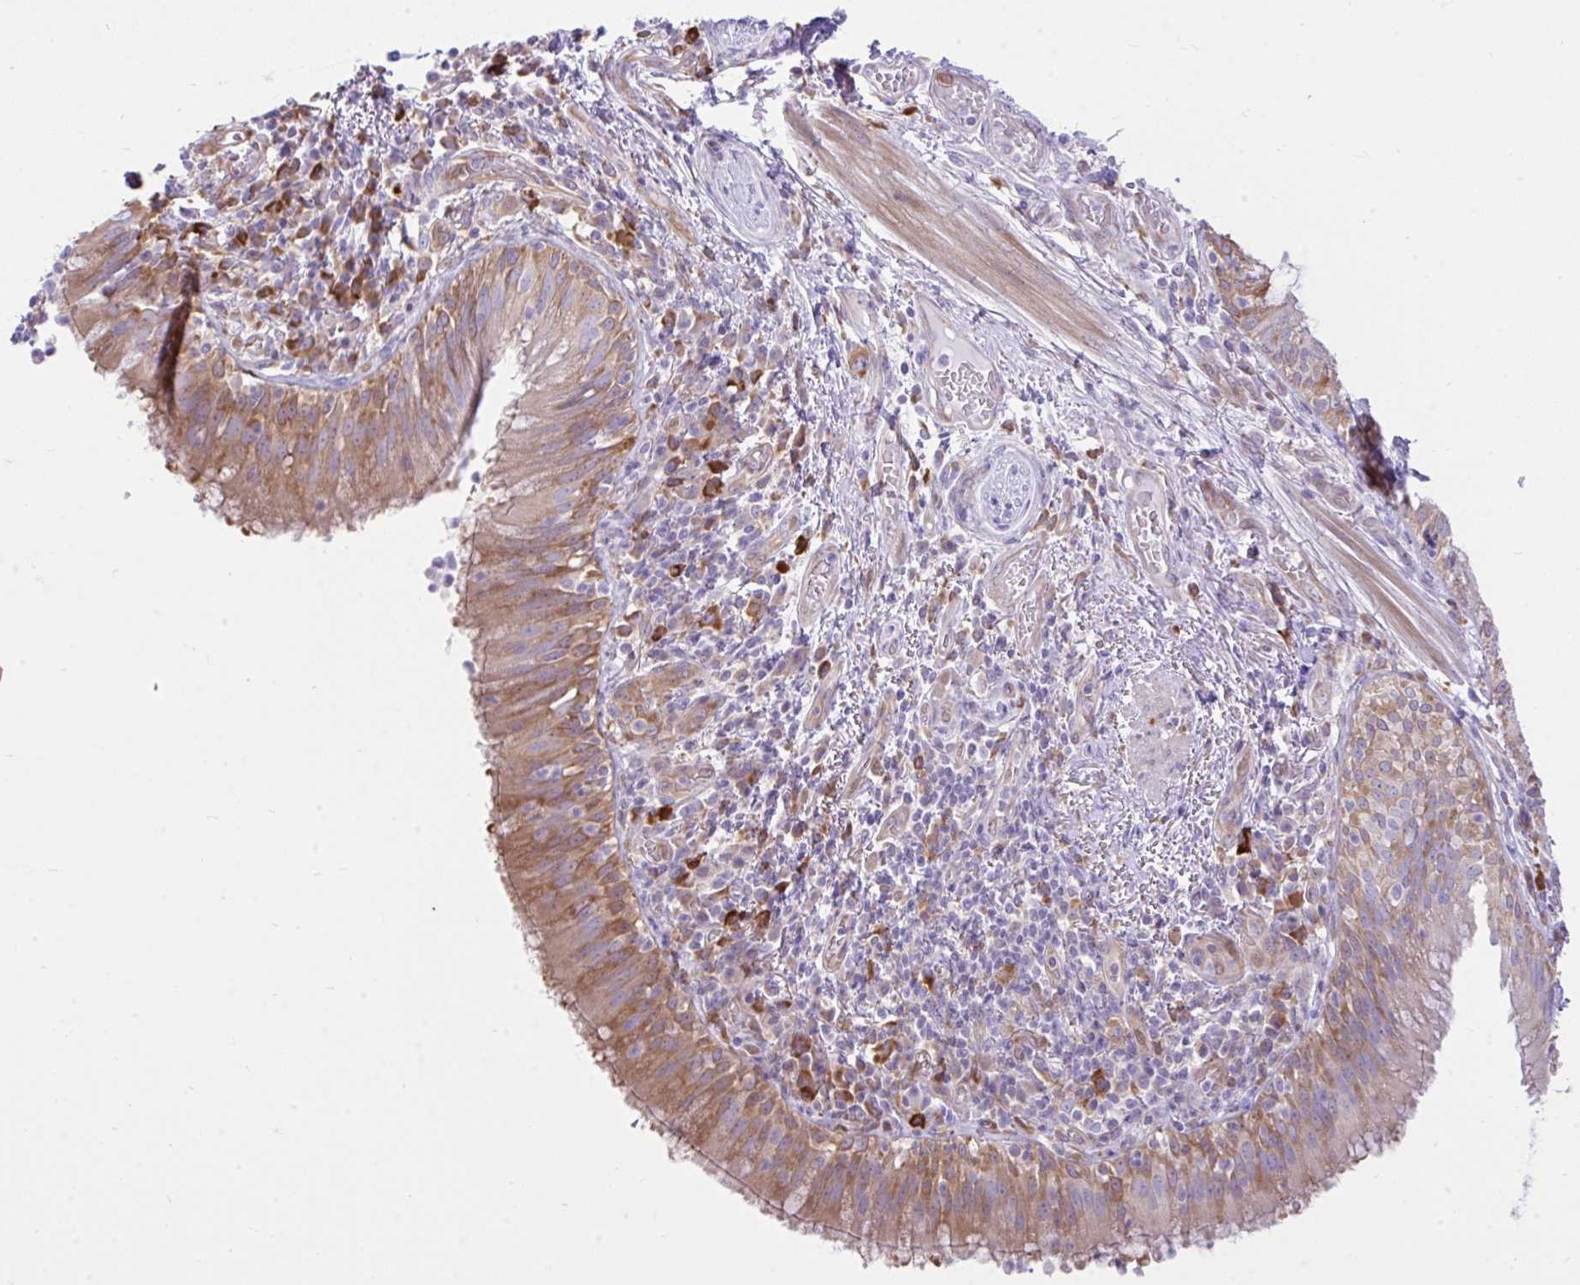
{"staining": {"intensity": "moderate", "quantity": "25%-75%", "location": "cytoplasmic/membranous"}, "tissue": "bronchus", "cell_type": "Respiratory epithelial cells", "image_type": "normal", "snomed": [{"axis": "morphology", "description": "Normal tissue, NOS"}, {"axis": "topography", "description": "Cartilage tissue"}, {"axis": "topography", "description": "Bronchus"}], "caption": "Respiratory epithelial cells display moderate cytoplasmic/membranous expression in approximately 25%-75% of cells in benign bronchus.", "gene": "EEF1A1", "patient": {"sex": "male", "age": 56}}